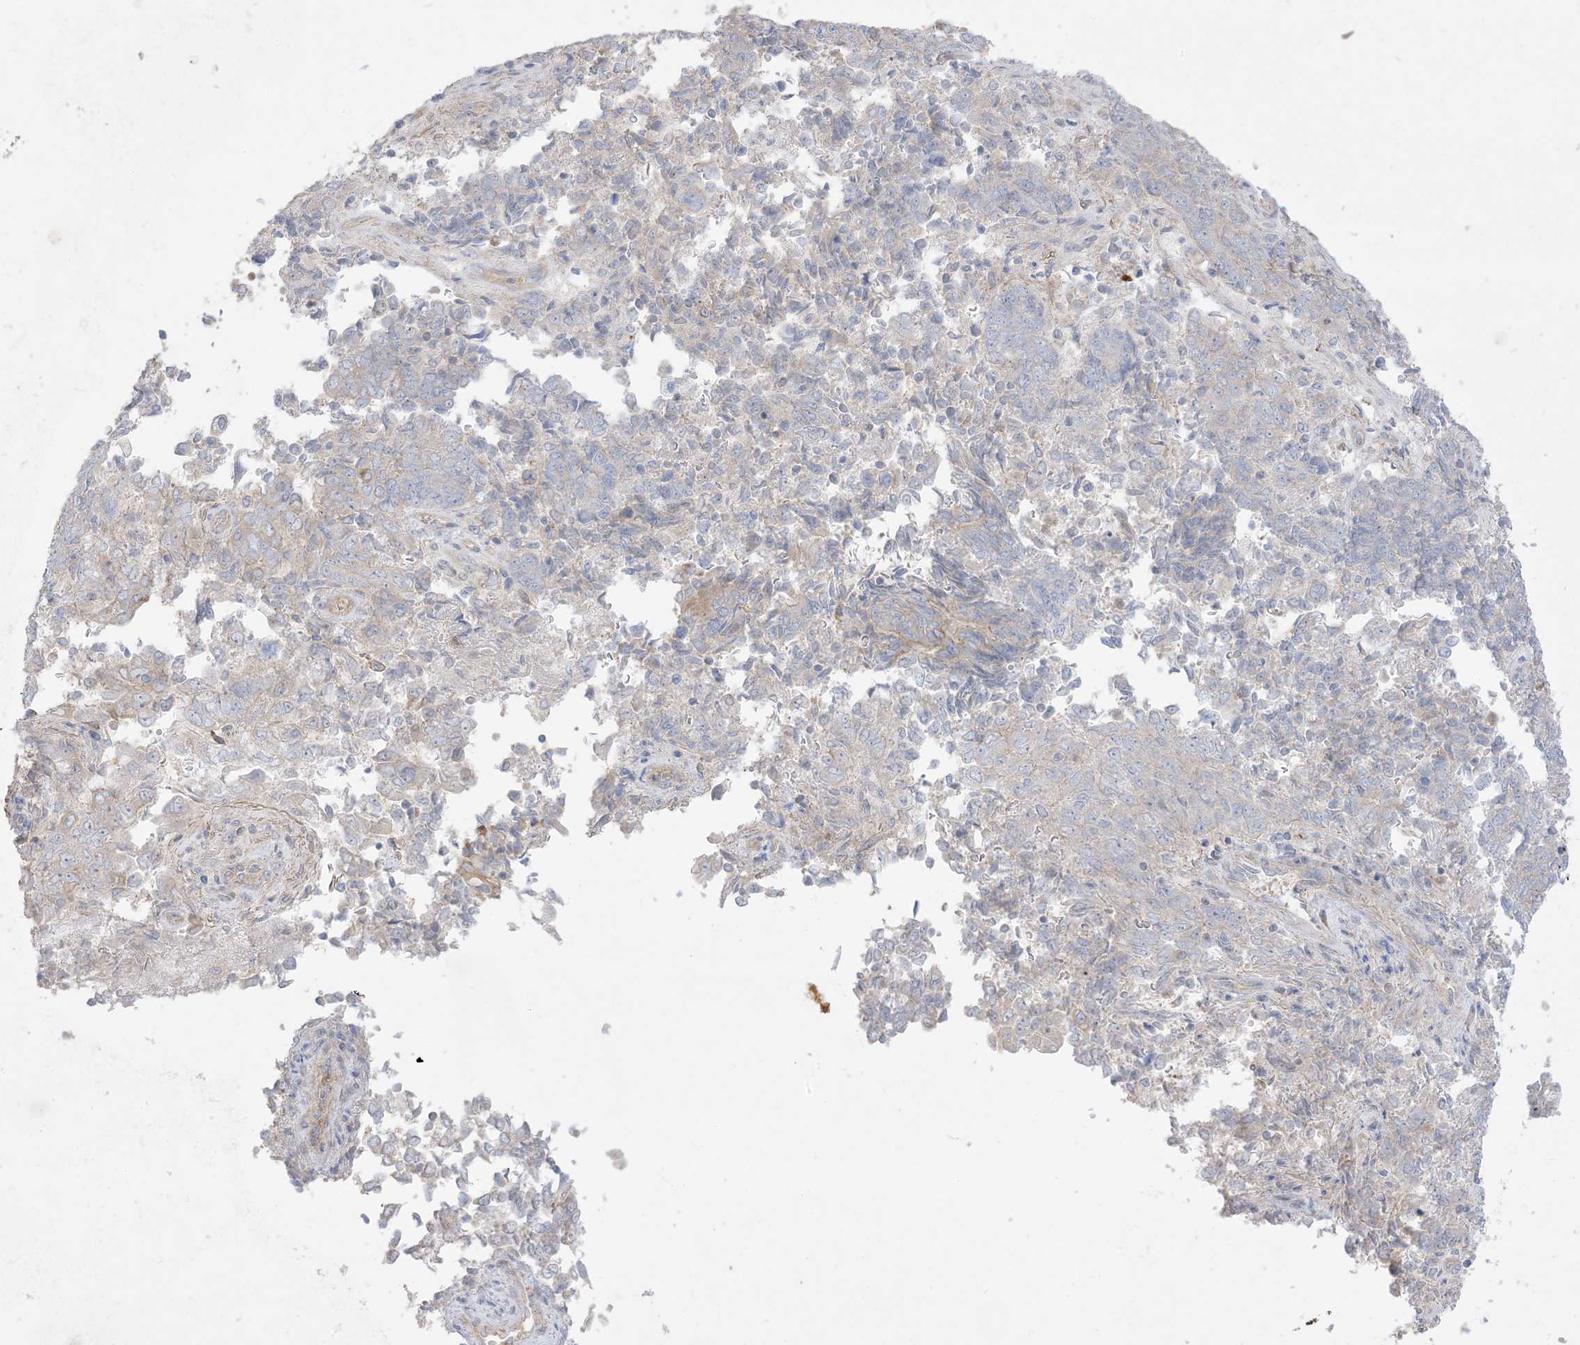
{"staining": {"intensity": "negative", "quantity": "none", "location": "none"}, "tissue": "endometrial cancer", "cell_type": "Tumor cells", "image_type": "cancer", "snomed": [{"axis": "morphology", "description": "Adenocarcinoma, NOS"}, {"axis": "topography", "description": "Endometrium"}], "caption": "Adenocarcinoma (endometrial) stained for a protein using IHC exhibits no staining tumor cells.", "gene": "ARHGEF9", "patient": {"sex": "female", "age": 80}}